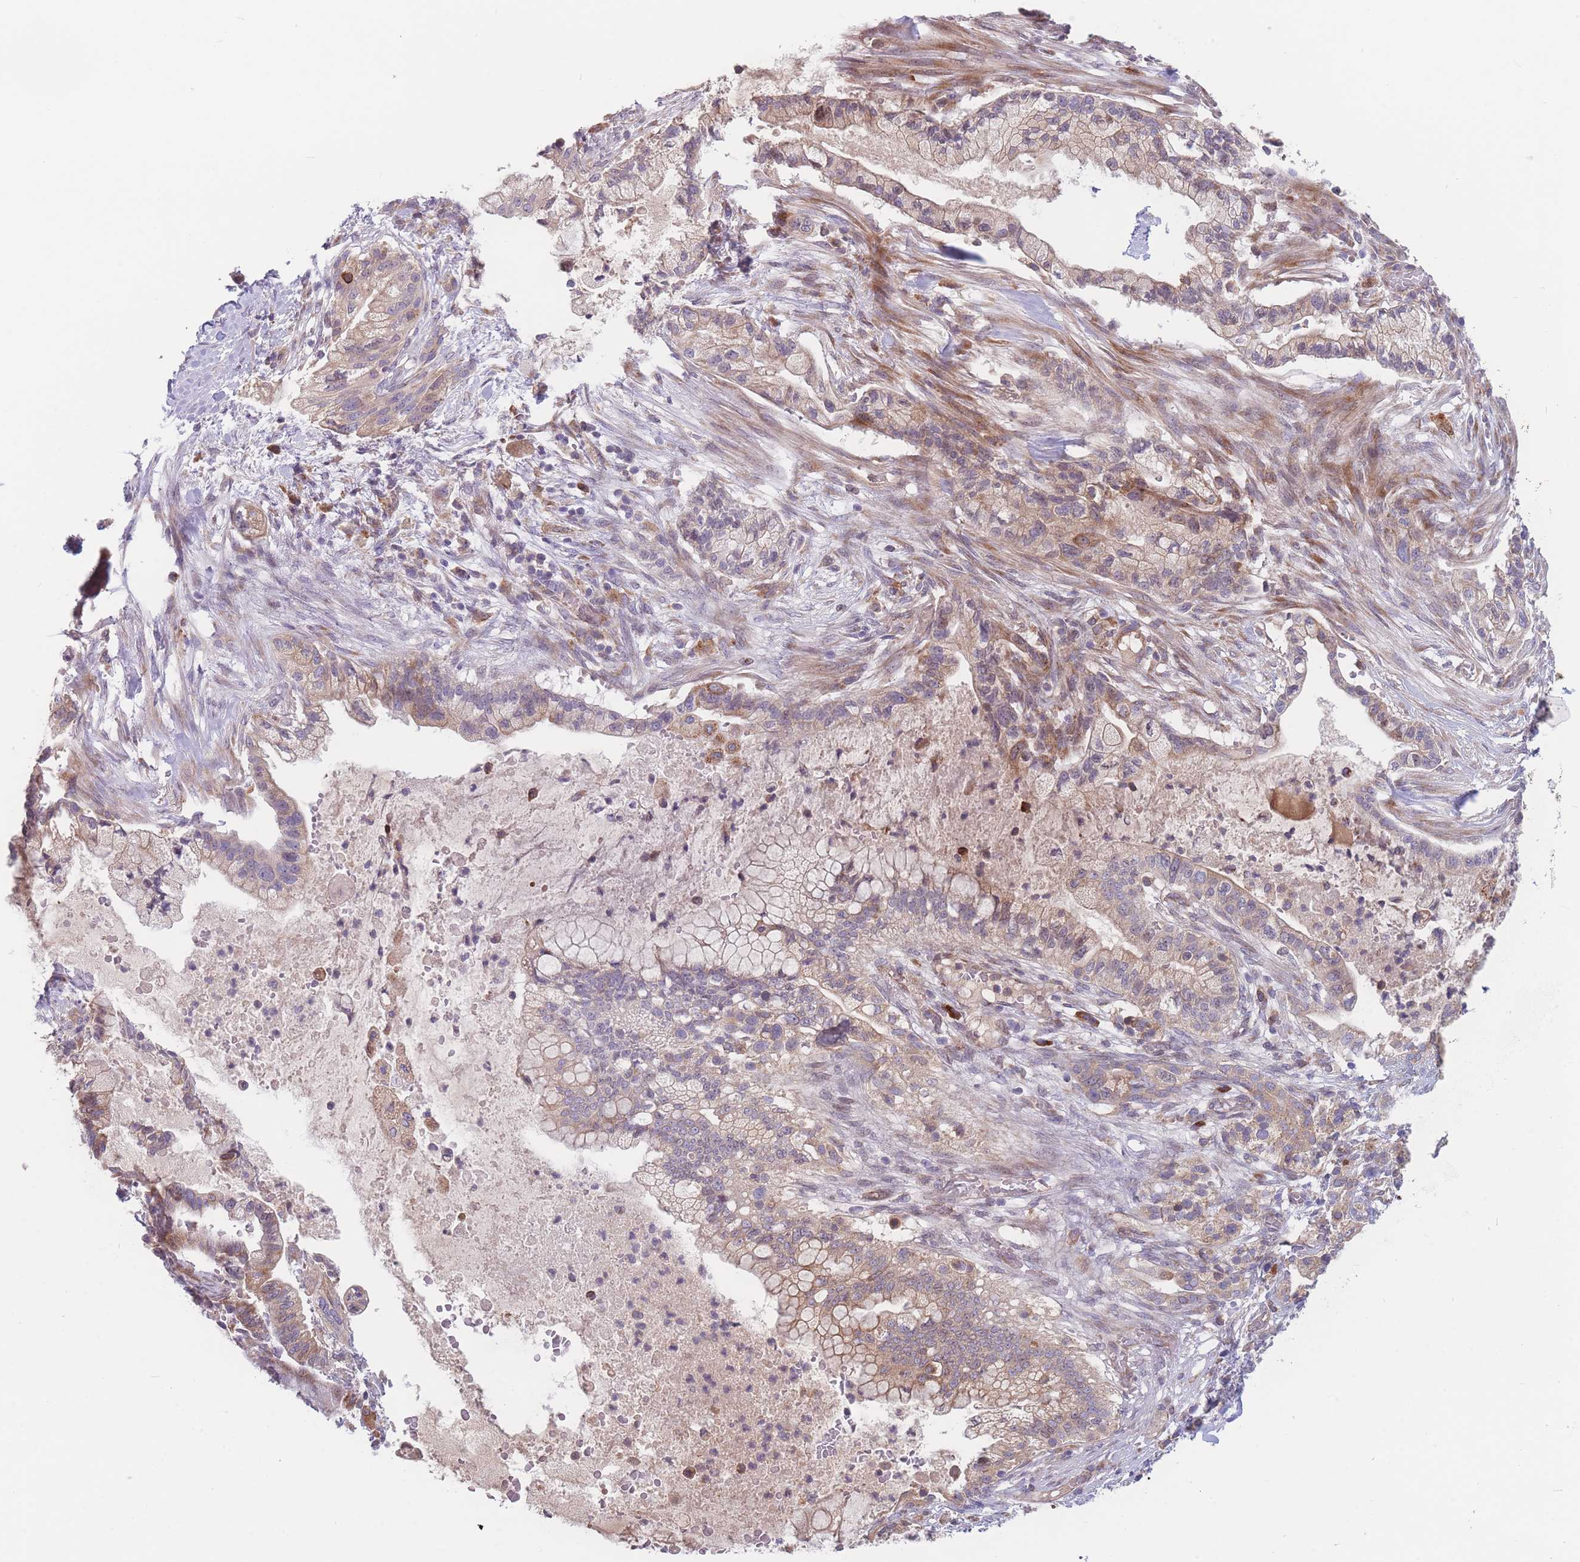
{"staining": {"intensity": "moderate", "quantity": "25%-75%", "location": "cytoplasmic/membranous"}, "tissue": "pancreatic cancer", "cell_type": "Tumor cells", "image_type": "cancer", "snomed": [{"axis": "morphology", "description": "Adenocarcinoma, NOS"}, {"axis": "topography", "description": "Pancreas"}], "caption": "Immunohistochemistry of human adenocarcinoma (pancreatic) exhibits medium levels of moderate cytoplasmic/membranous expression in about 25%-75% of tumor cells.", "gene": "TMEM131L", "patient": {"sex": "male", "age": 44}}